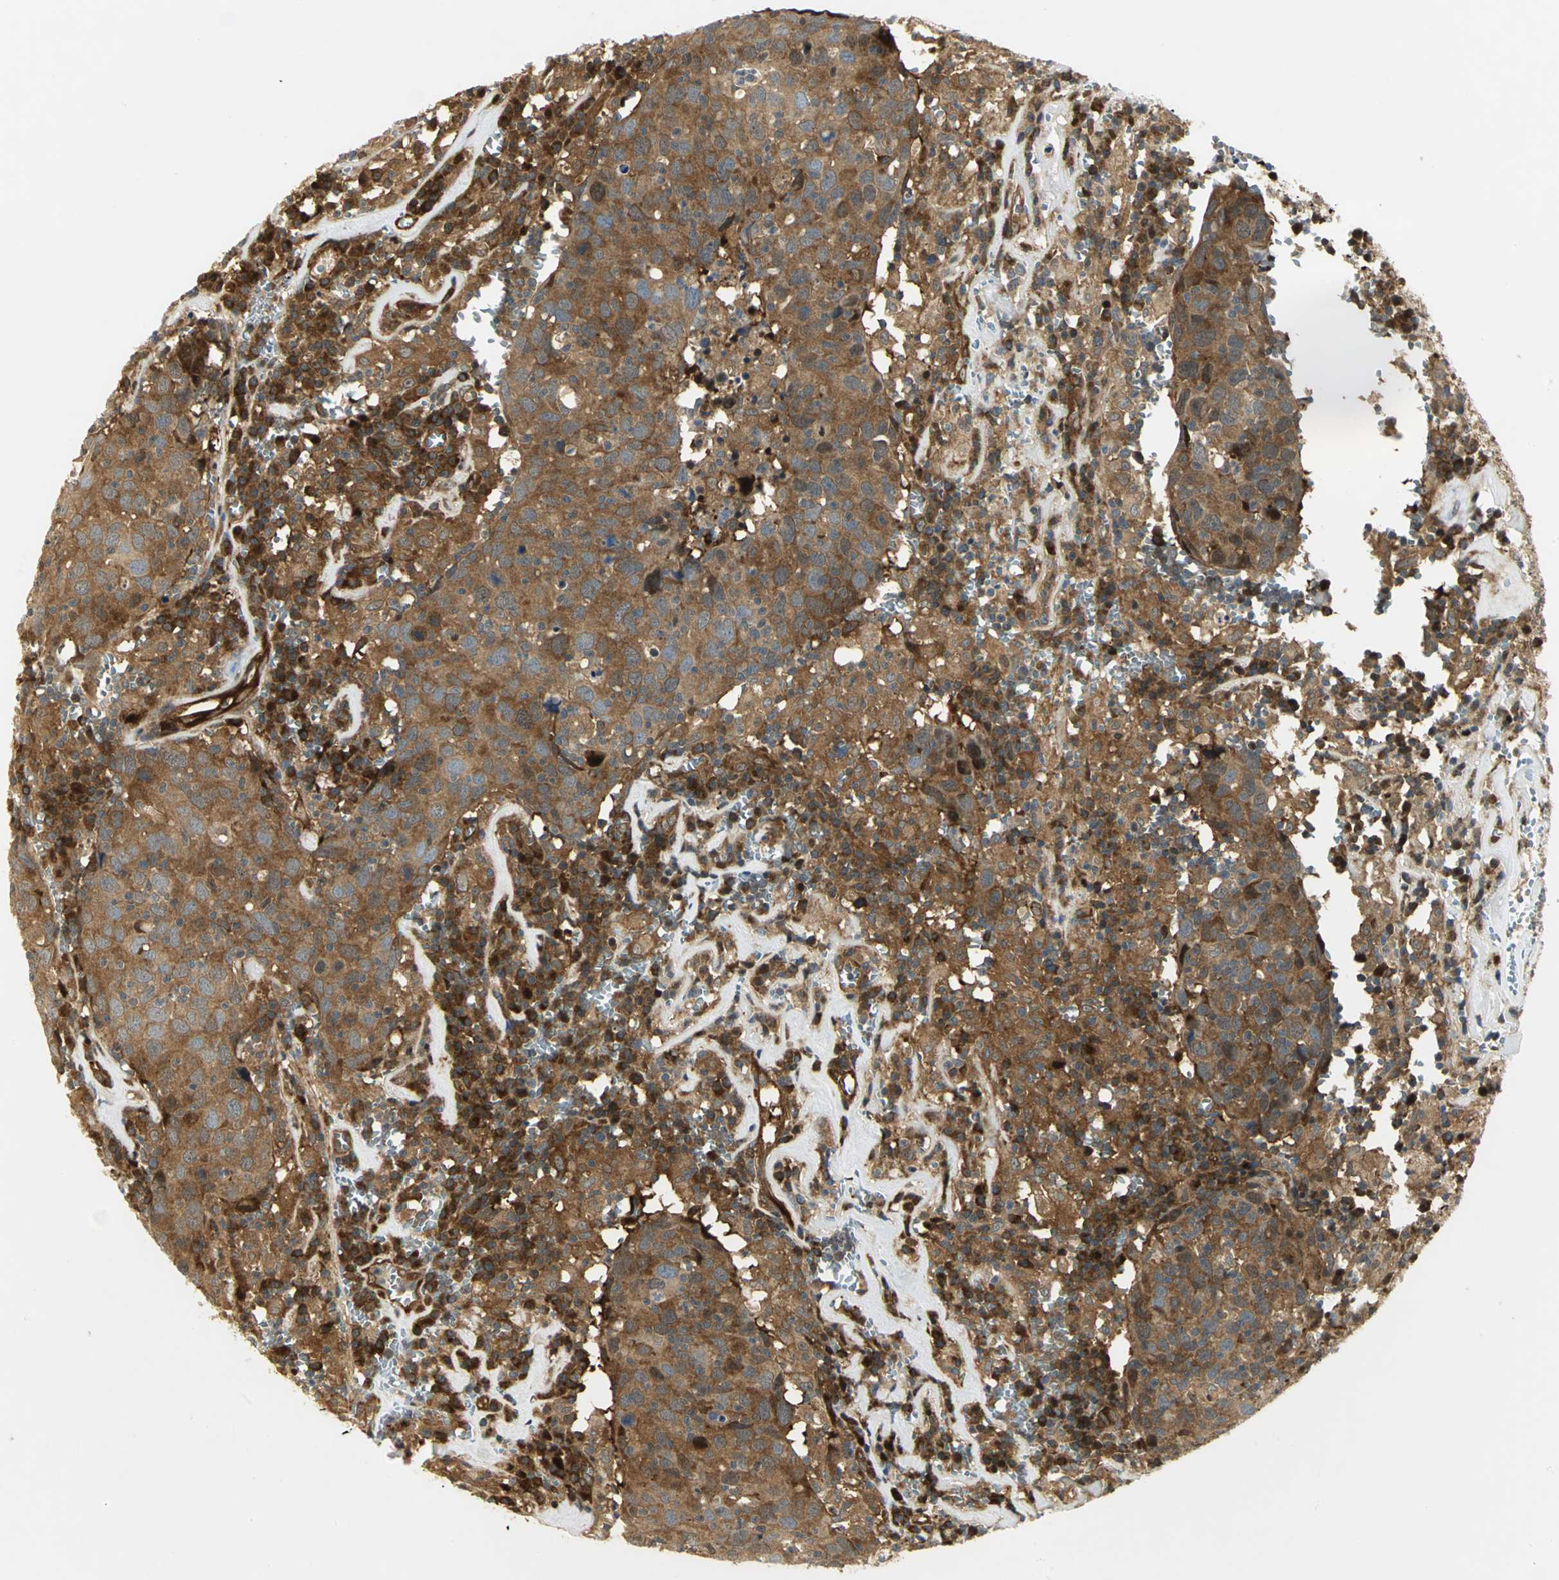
{"staining": {"intensity": "strong", "quantity": ">75%", "location": "cytoplasmic/membranous"}, "tissue": "head and neck cancer", "cell_type": "Tumor cells", "image_type": "cancer", "snomed": [{"axis": "morphology", "description": "Adenocarcinoma, NOS"}, {"axis": "topography", "description": "Salivary gland"}, {"axis": "topography", "description": "Head-Neck"}], "caption": "Human head and neck cancer stained with a protein marker exhibits strong staining in tumor cells.", "gene": "EEA1", "patient": {"sex": "female", "age": 65}}